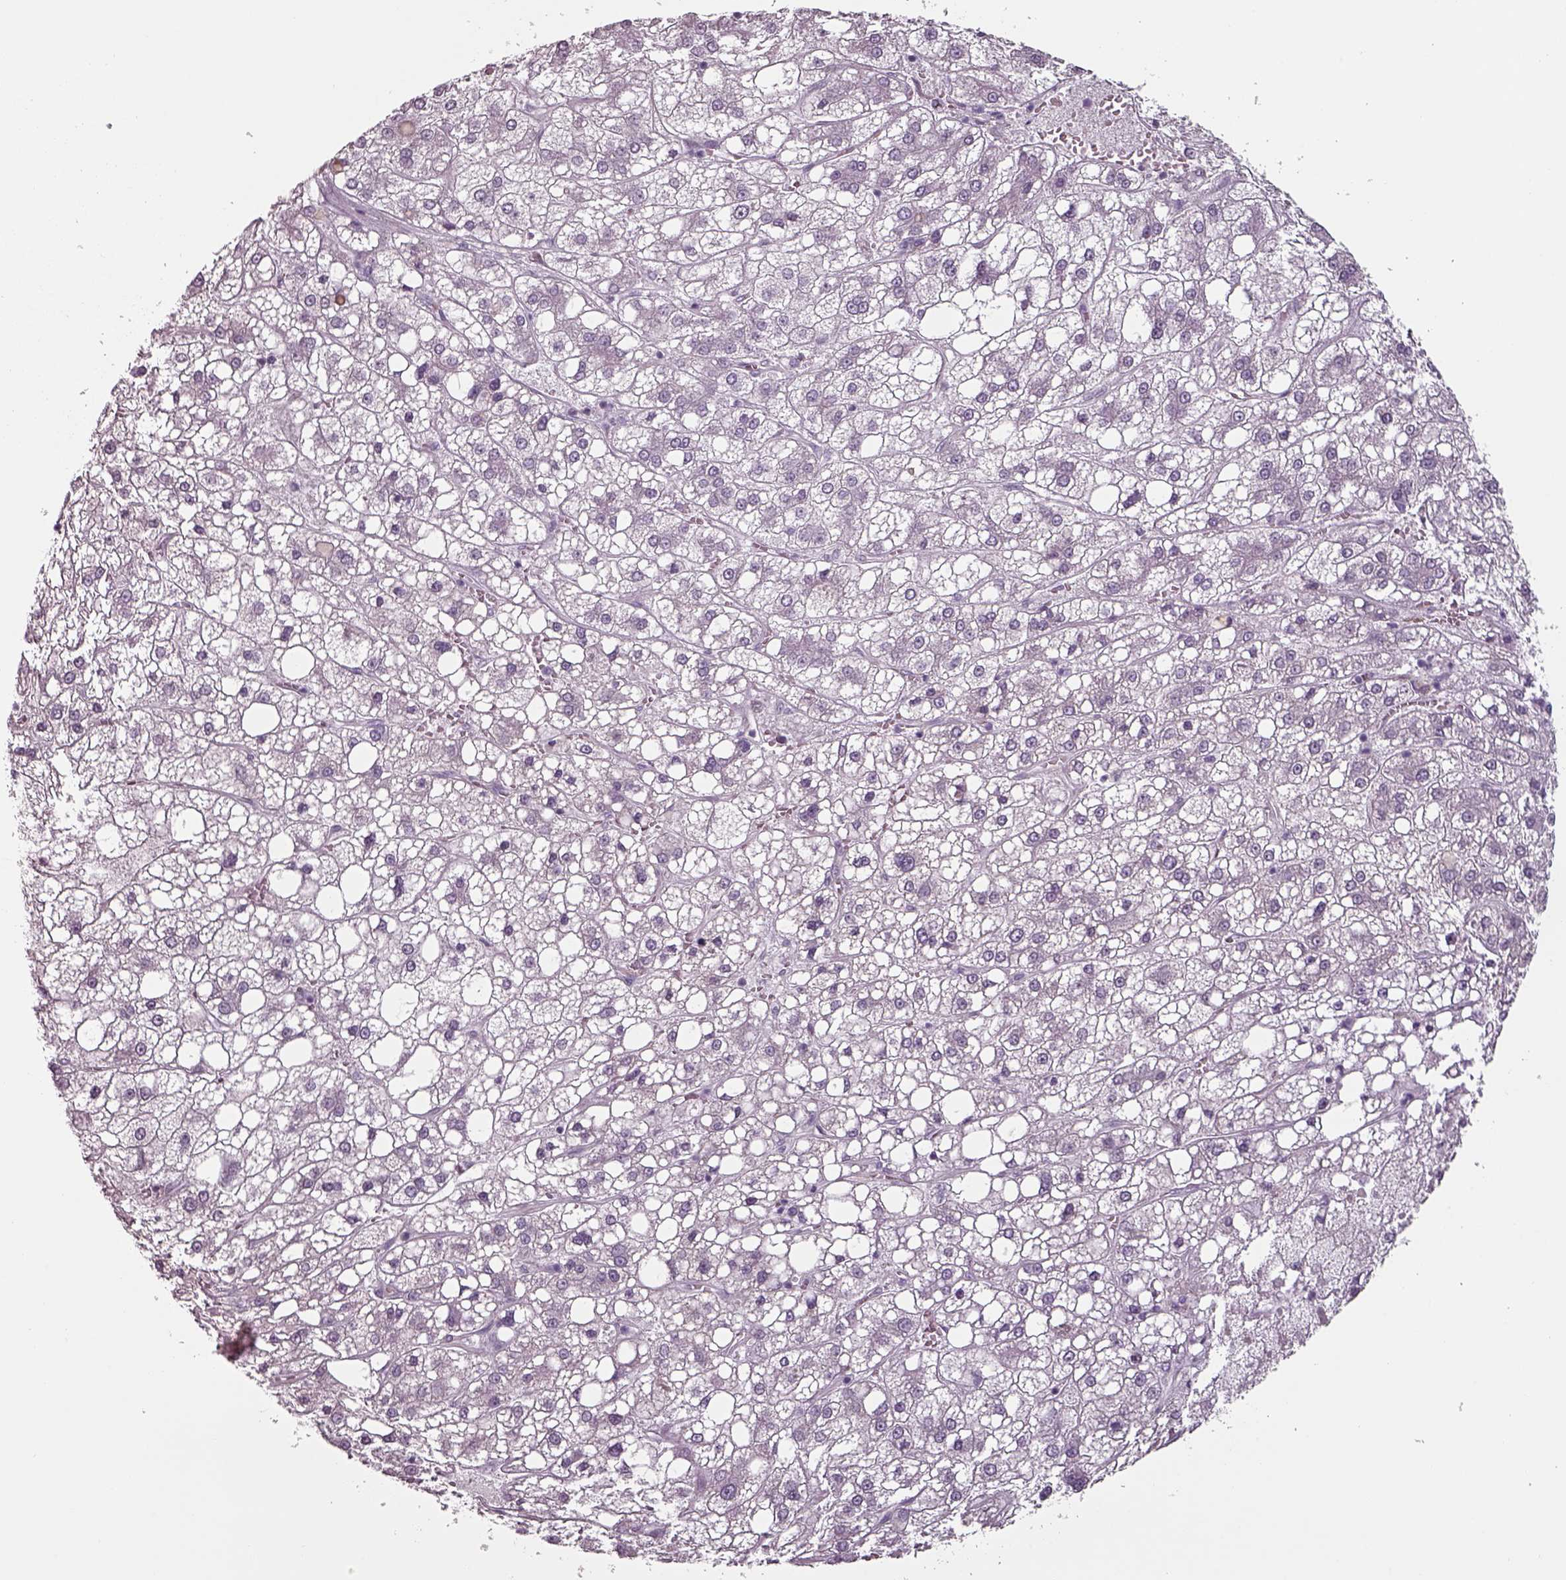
{"staining": {"intensity": "negative", "quantity": "none", "location": "none"}, "tissue": "liver cancer", "cell_type": "Tumor cells", "image_type": "cancer", "snomed": [{"axis": "morphology", "description": "Carcinoma, Hepatocellular, NOS"}, {"axis": "topography", "description": "Liver"}], "caption": "DAB (3,3'-diaminobenzidine) immunohistochemical staining of human hepatocellular carcinoma (liver) displays no significant staining in tumor cells.", "gene": "SEPTIN14", "patient": {"sex": "male", "age": 73}}